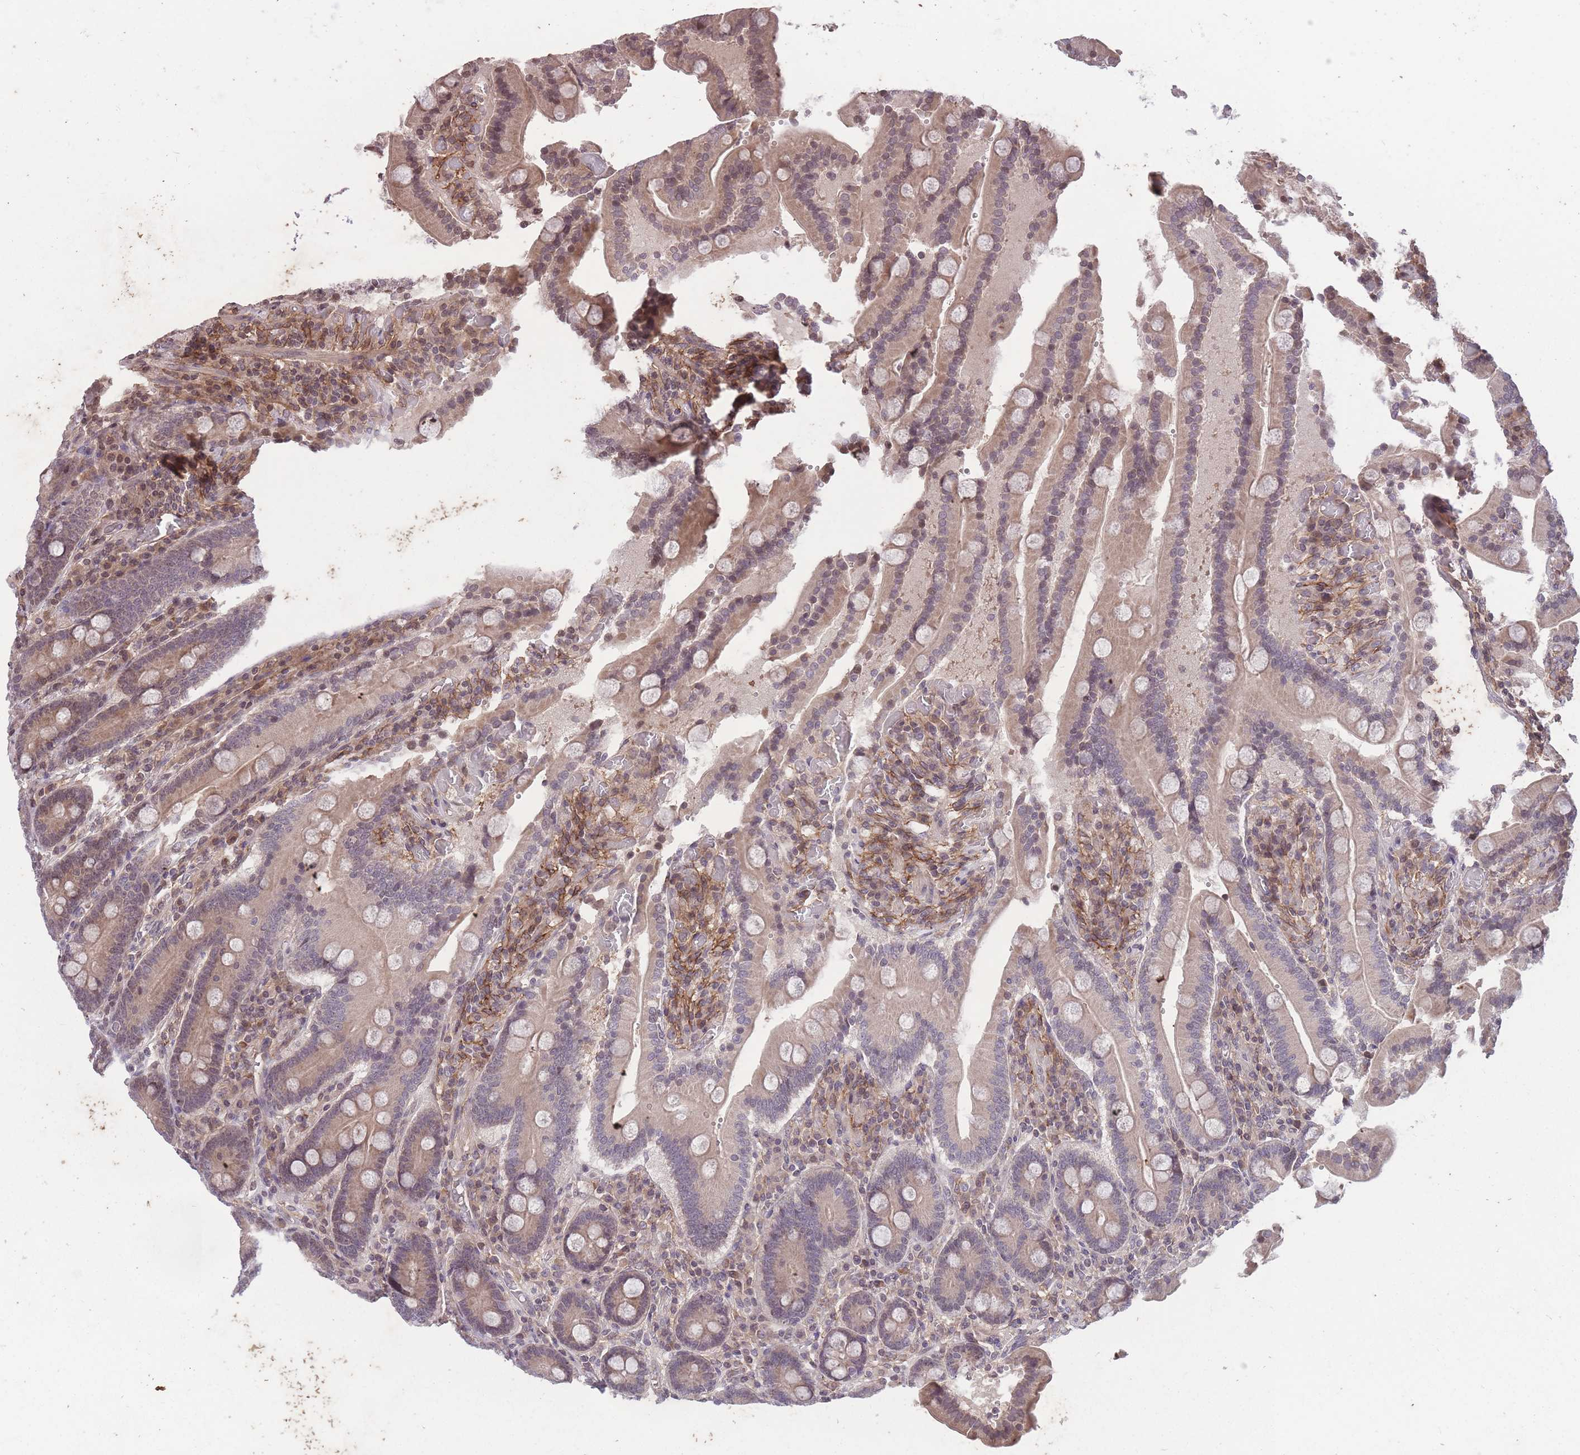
{"staining": {"intensity": "moderate", "quantity": "25%-75%", "location": "cytoplasmic/membranous,nuclear"}, "tissue": "duodenum", "cell_type": "Glandular cells", "image_type": "normal", "snomed": [{"axis": "morphology", "description": "Normal tissue, NOS"}, {"axis": "topography", "description": "Duodenum"}], "caption": "A brown stain shows moderate cytoplasmic/membranous,nuclear staining of a protein in glandular cells of unremarkable human duodenum. (DAB (3,3'-diaminobenzidine) IHC, brown staining for protein, blue staining for nuclei).", "gene": "GGT5", "patient": {"sex": "female", "age": 62}}